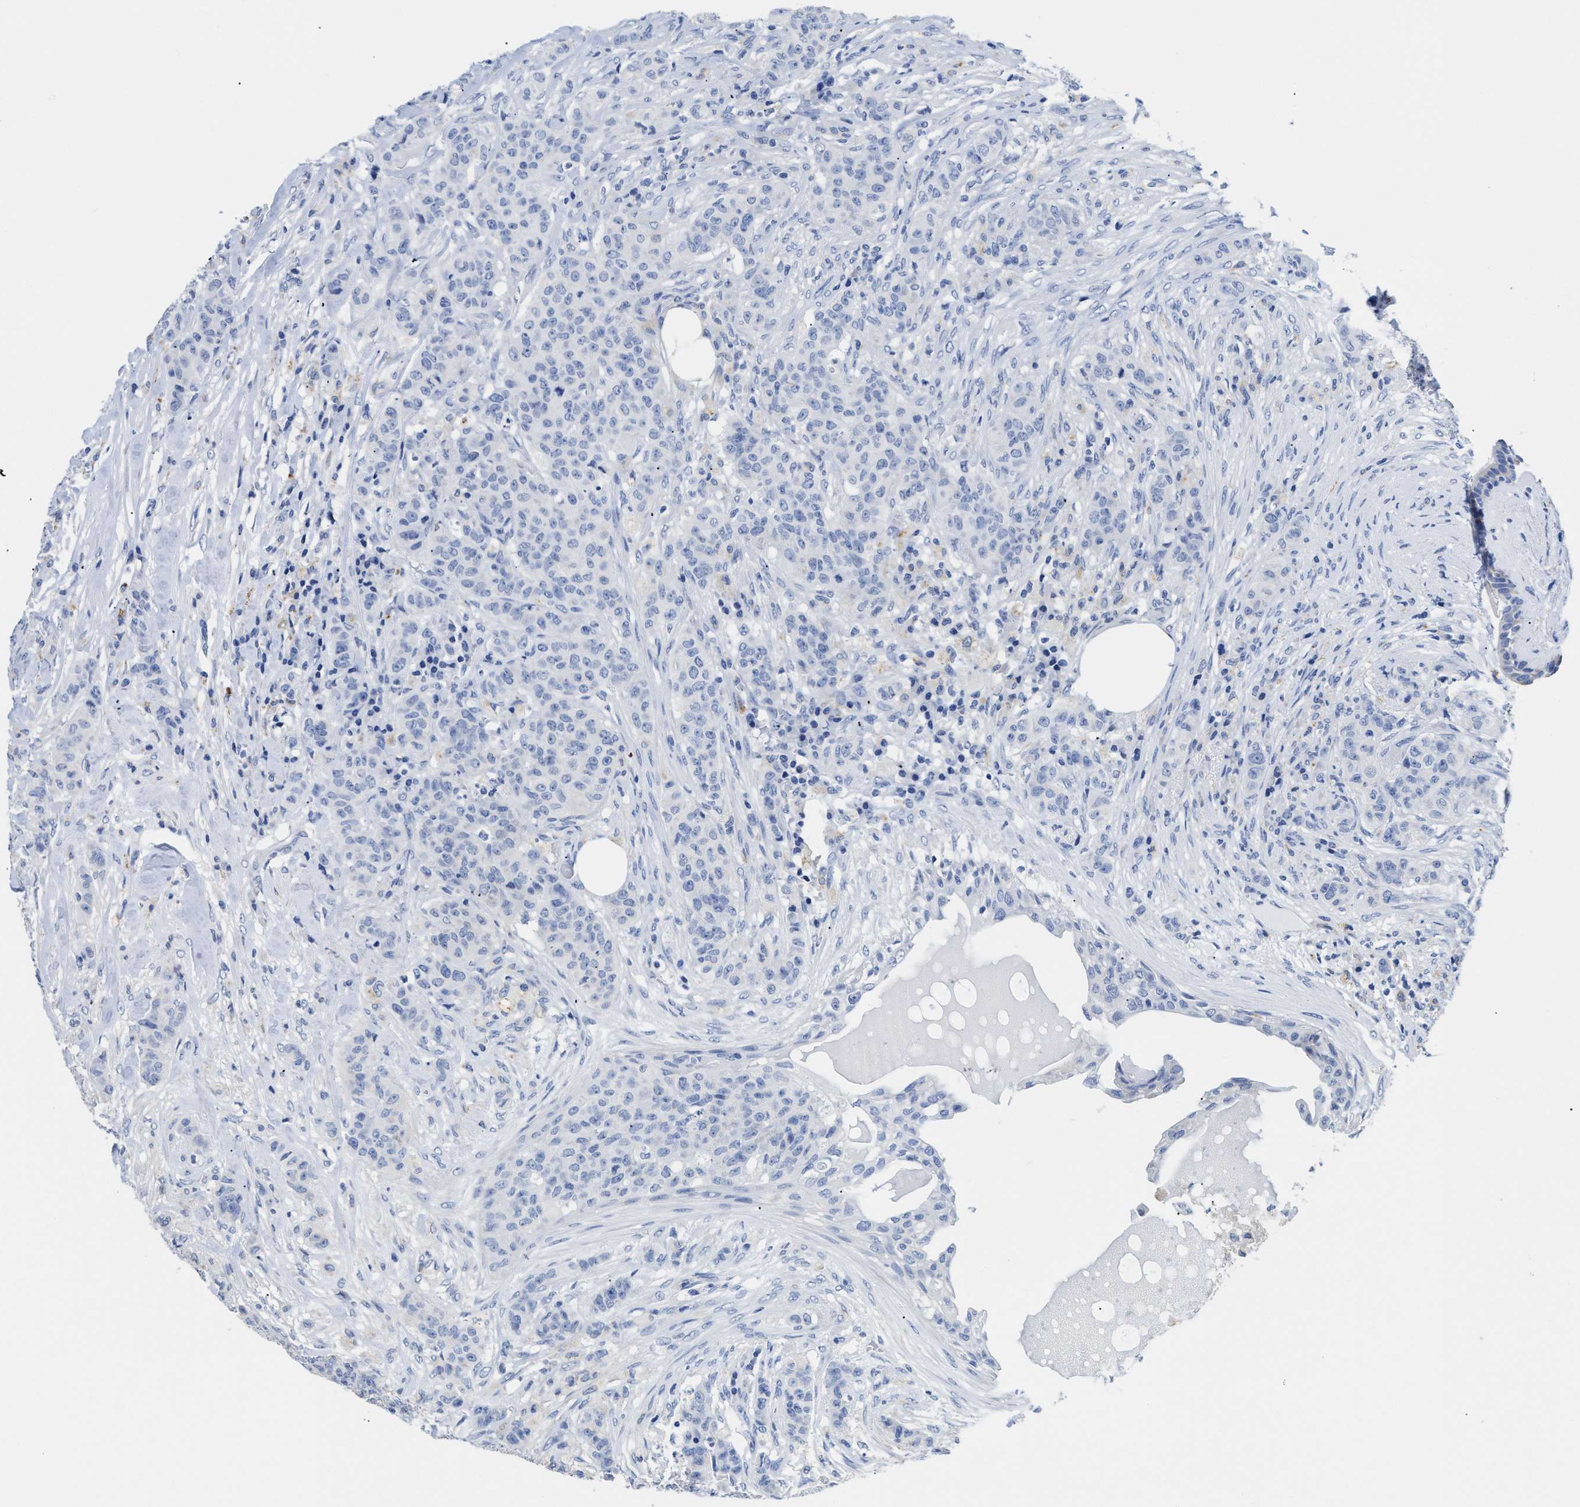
{"staining": {"intensity": "negative", "quantity": "none", "location": "none"}, "tissue": "breast cancer", "cell_type": "Tumor cells", "image_type": "cancer", "snomed": [{"axis": "morphology", "description": "Normal tissue, NOS"}, {"axis": "morphology", "description": "Duct carcinoma"}, {"axis": "topography", "description": "Breast"}], "caption": "DAB (3,3'-diaminobenzidine) immunohistochemical staining of breast cancer demonstrates no significant positivity in tumor cells. Nuclei are stained in blue.", "gene": "APOBEC2", "patient": {"sex": "female", "age": 40}}